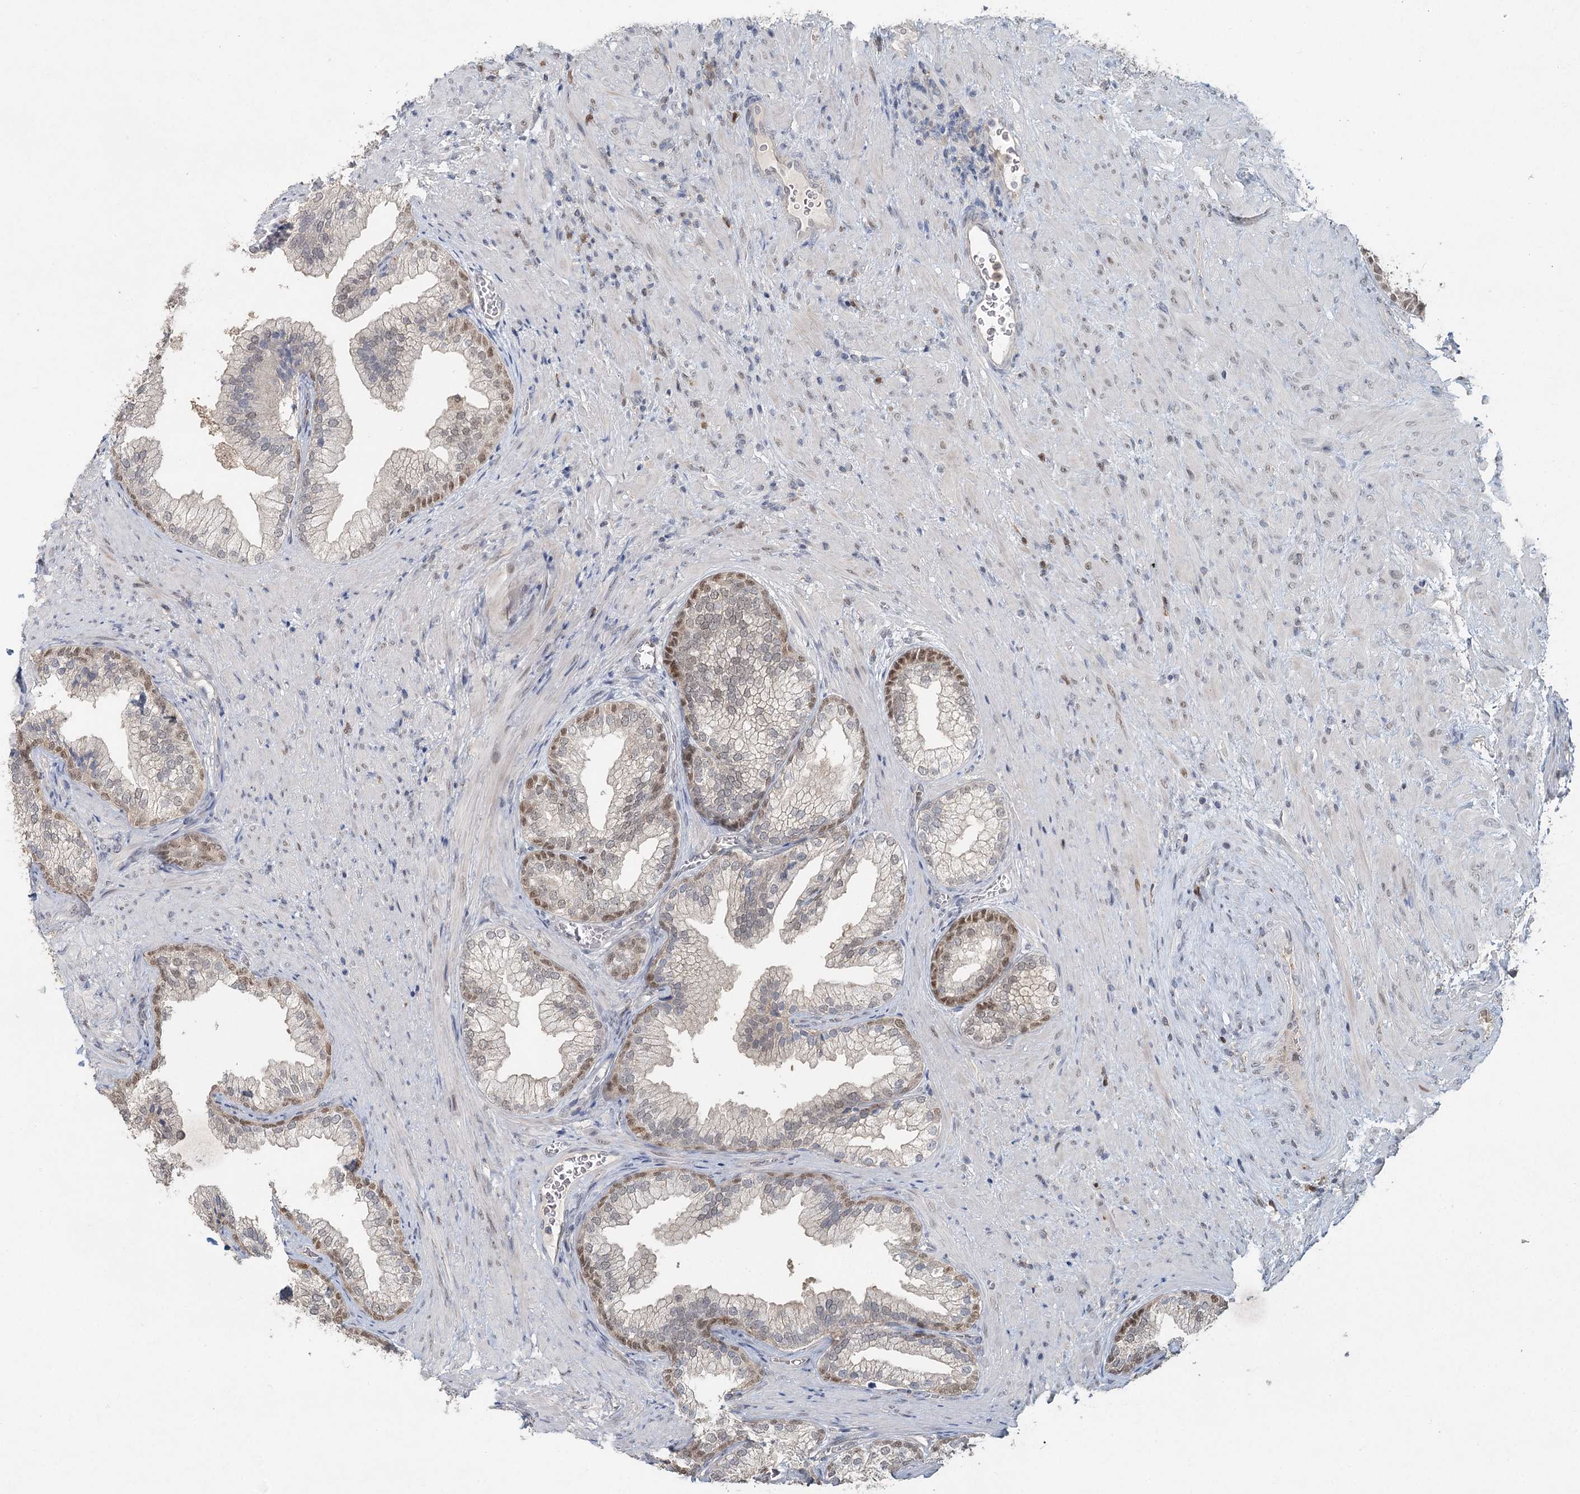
{"staining": {"intensity": "moderate", "quantity": "<25%", "location": "nuclear"}, "tissue": "prostate", "cell_type": "Glandular cells", "image_type": "normal", "snomed": [{"axis": "morphology", "description": "Normal tissue, NOS"}, {"axis": "topography", "description": "Prostate"}], "caption": "Protein expression by immunohistochemistry demonstrates moderate nuclear expression in approximately <25% of glandular cells in benign prostate.", "gene": "ADK", "patient": {"sex": "male", "age": 76}}